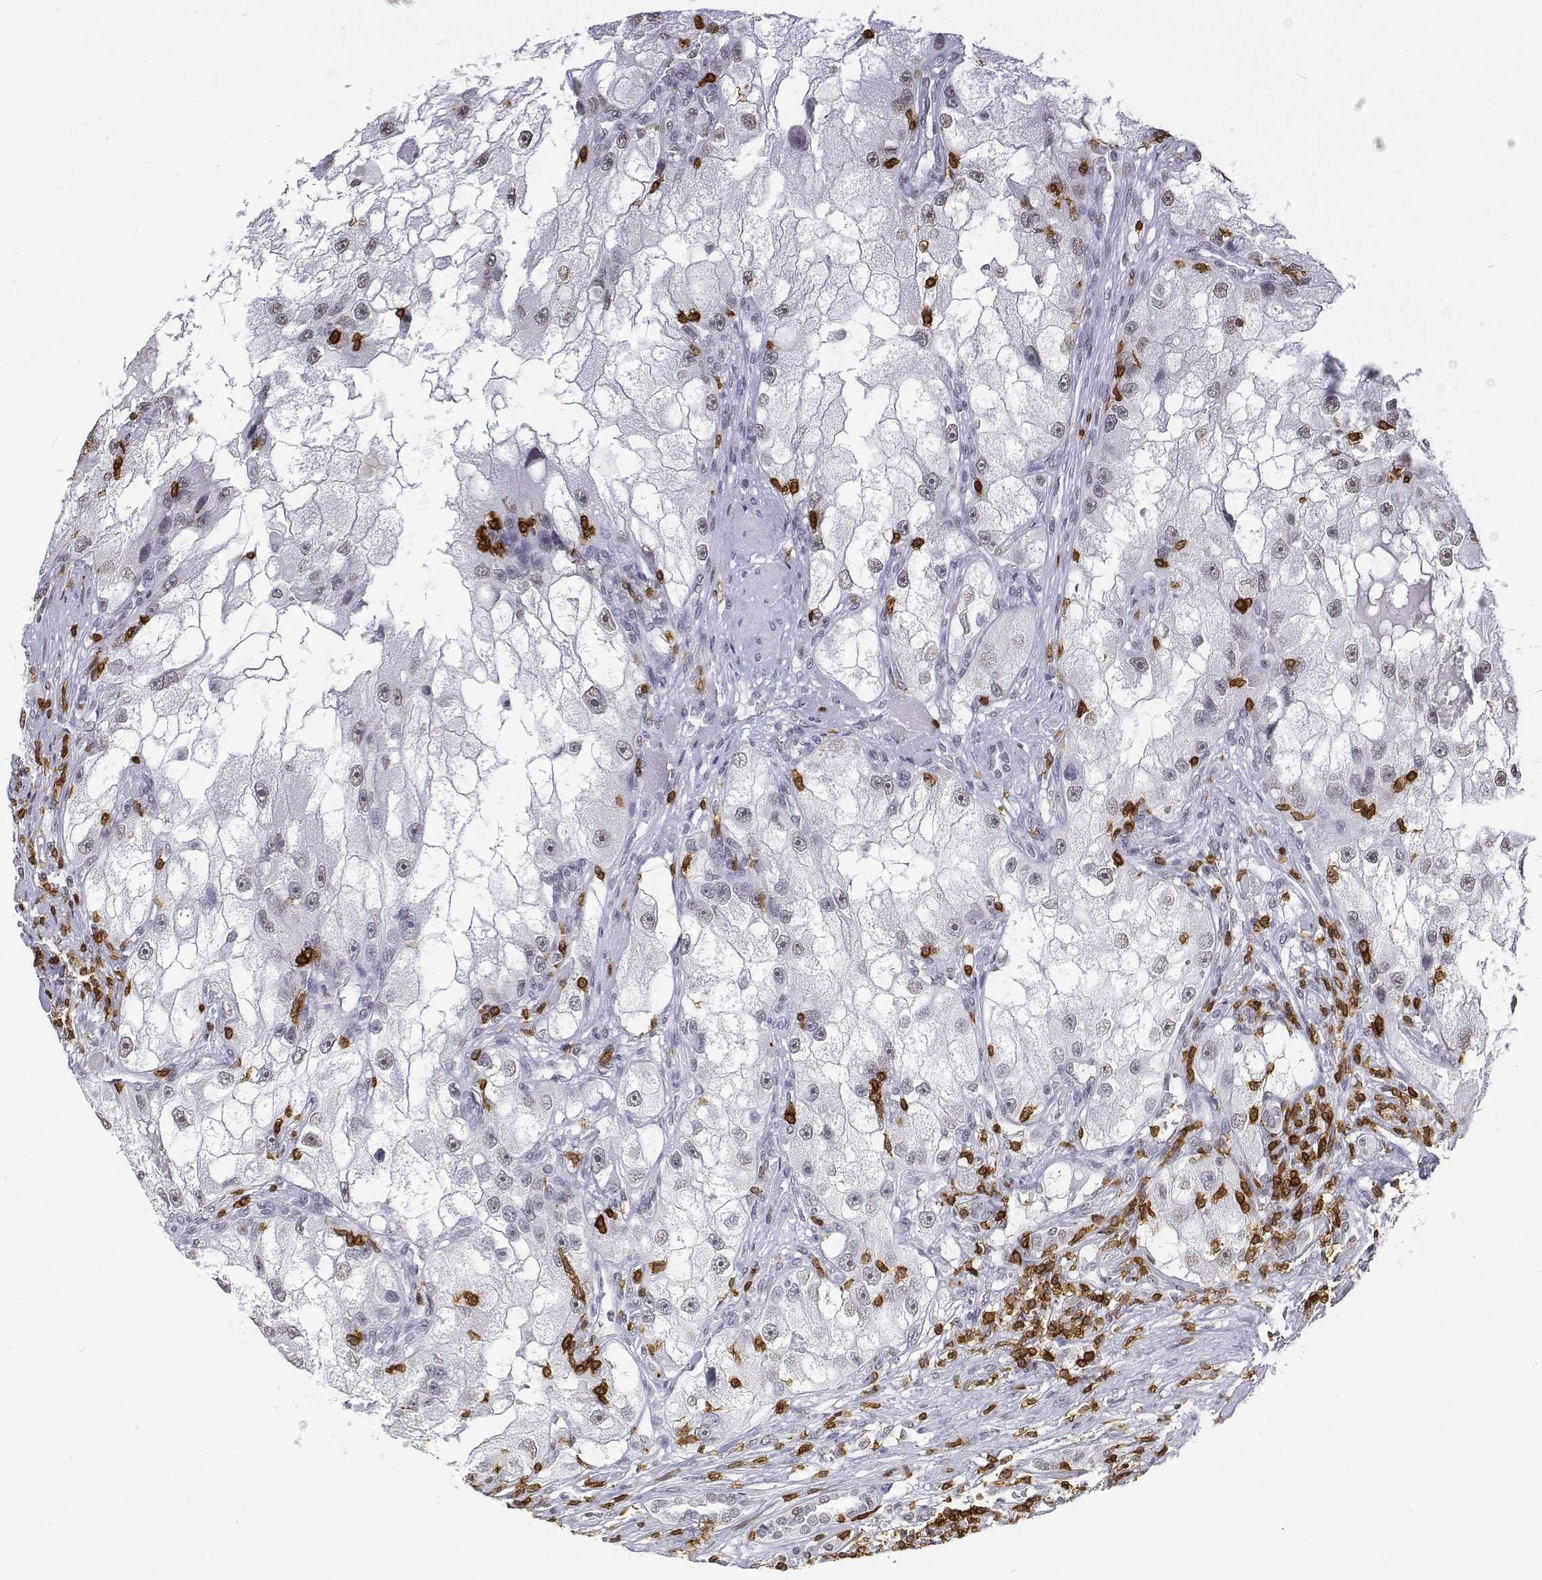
{"staining": {"intensity": "negative", "quantity": "none", "location": "none"}, "tissue": "renal cancer", "cell_type": "Tumor cells", "image_type": "cancer", "snomed": [{"axis": "morphology", "description": "Adenocarcinoma, NOS"}, {"axis": "topography", "description": "Kidney"}], "caption": "IHC image of neoplastic tissue: human adenocarcinoma (renal) stained with DAB reveals no significant protein positivity in tumor cells.", "gene": "CD3E", "patient": {"sex": "male", "age": 63}}